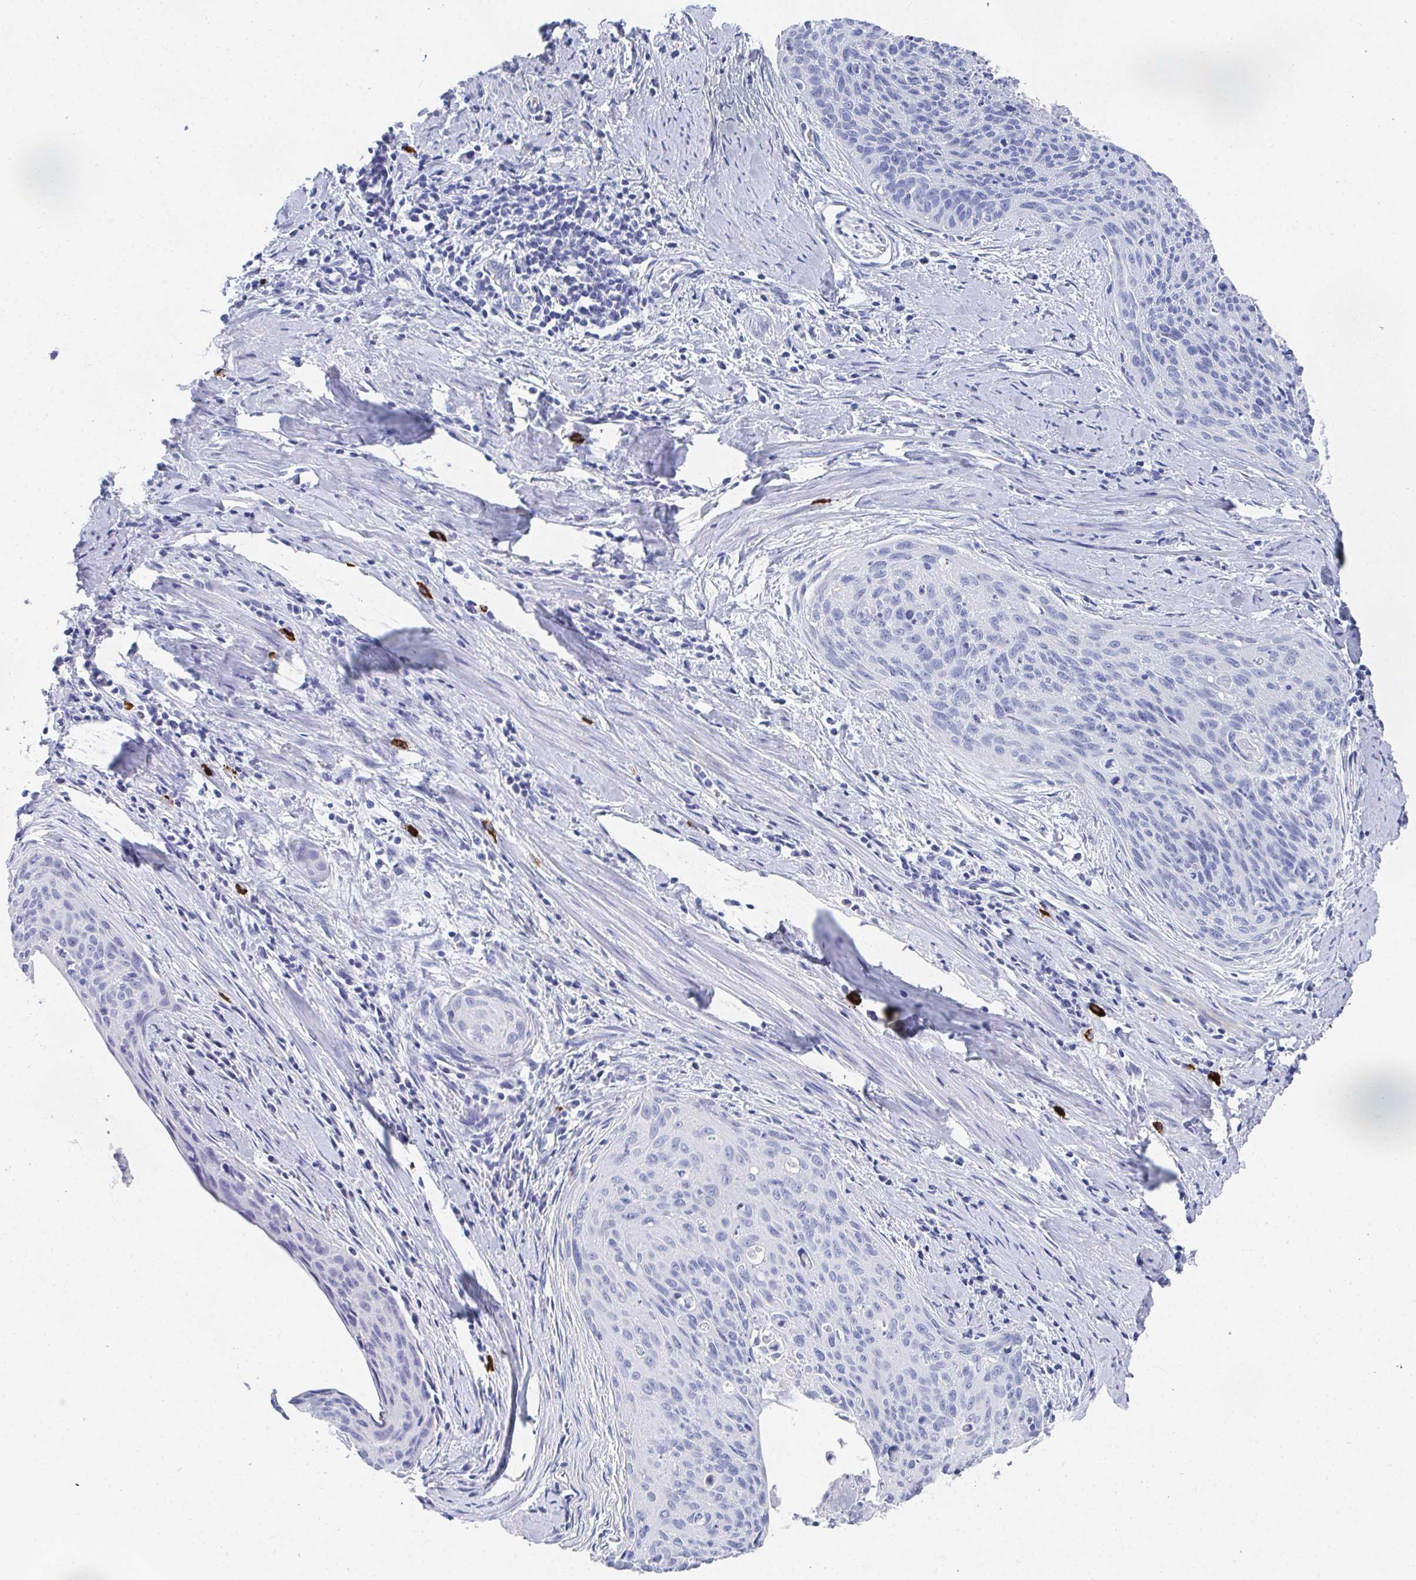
{"staining": {"intensity": "negative", "quantity": "none", "location": "none"}, "tissue": "cervical cancer", "cell_type": "Tumor cells", "image_type": "cancer", "snomed": [{"axis": "morphology", "description": "Squamous cell carcinoma, NOS"}, {"axis": "topography", "description": "Cervix"}], "caption": "Tumor cells are negative for brown protein staining in cervical squamous cell carcinoma.", "gene": "GRIA1", "patient": {"sex": "female", "age": 55}}